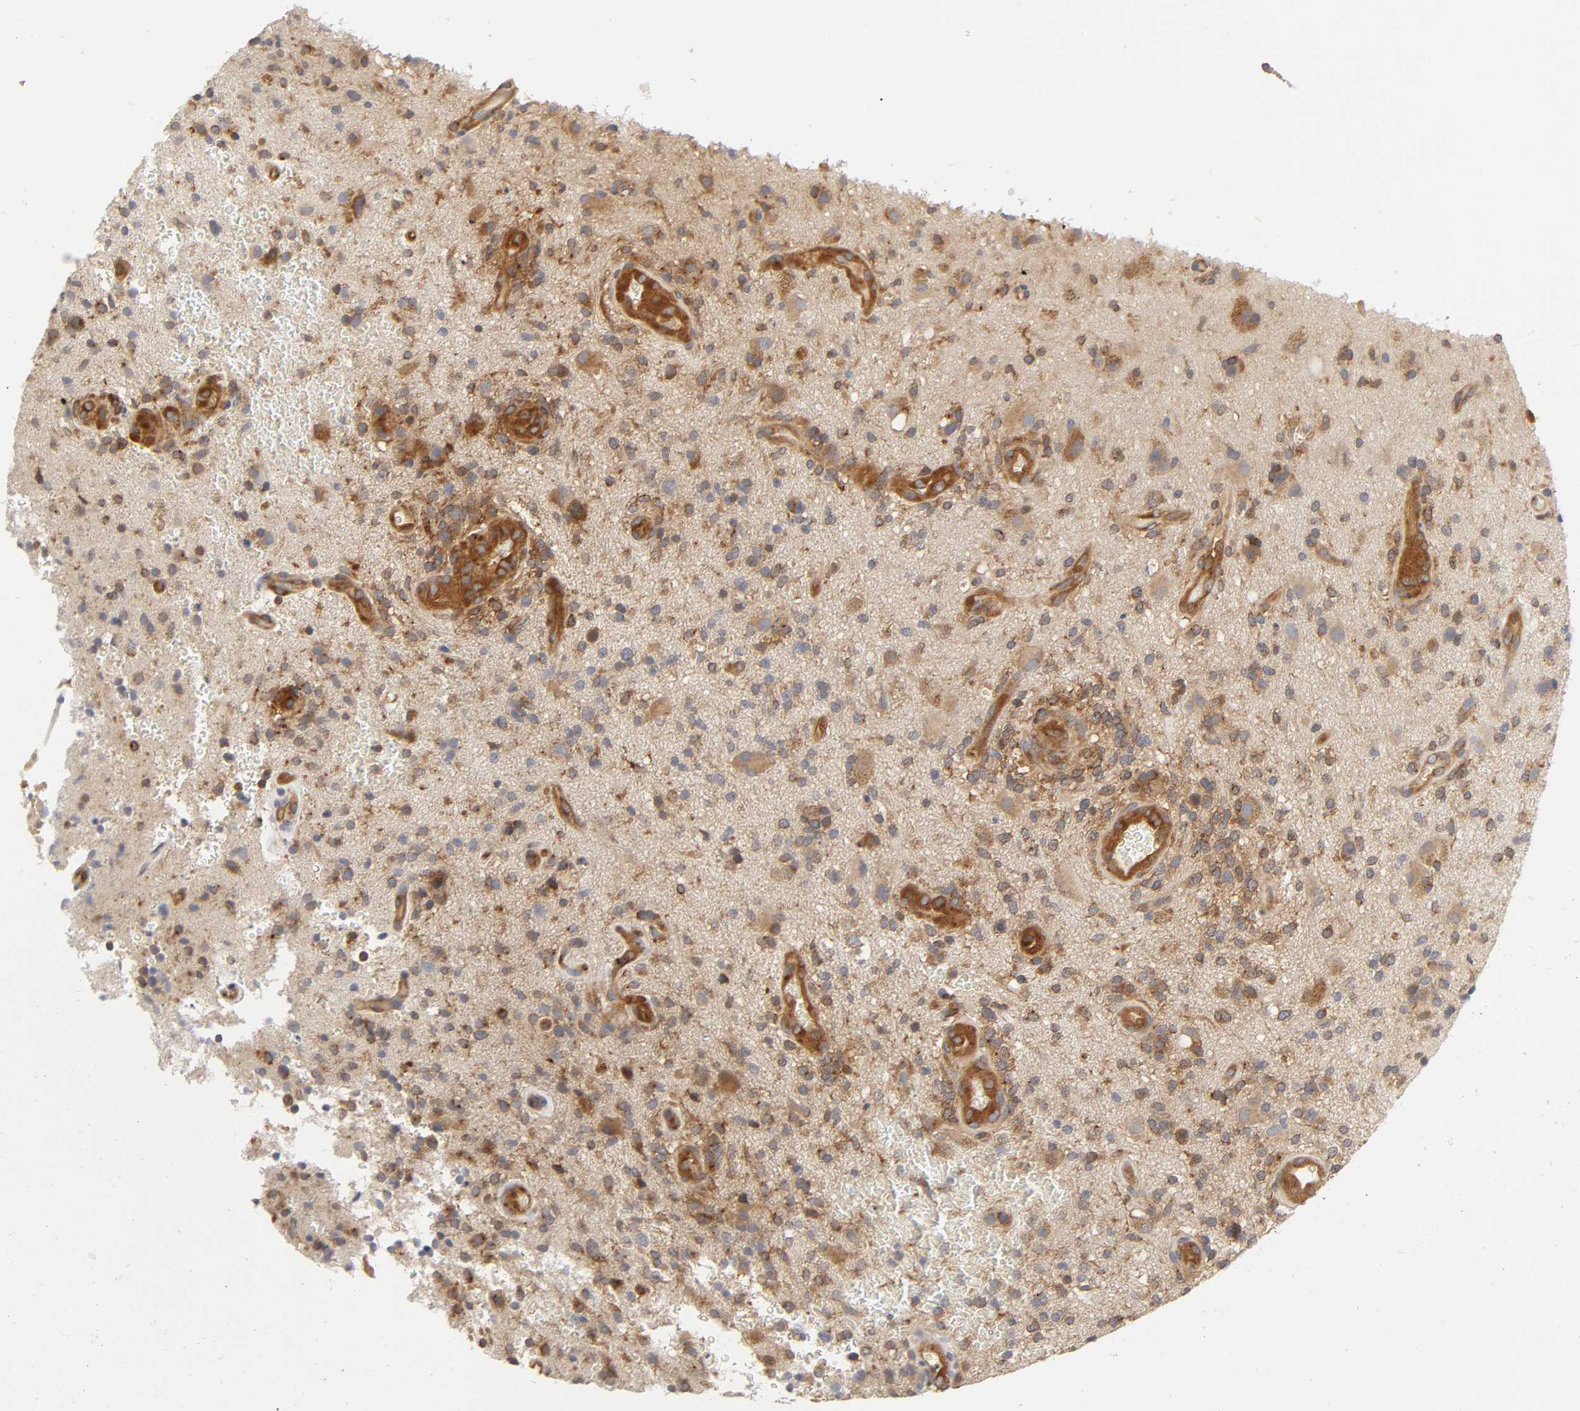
{"staining": {"intensity": "moderate", "quantity": "25%-75%", "location": "cytoplasmic/membranous"}, "tissue": "glioma", "cell_type": "Tumor cells", "image_type": "cancer", "snomed": [{"axis": "morphology", "description": "Normal tissue, NOS"}, {"axis": "morphology", "description": "Glioma, malignant, High grade"}, {"axis": "topography", "description": "Cerebral cortex"}], "caption": "Immunohistochemical staining of malignant glioma (high-grade) reveals medium levels of moderate cytoplasmic/membranous protein positivity in about 25%-75% of tumor cells.", "gene": "SCHIP1", "patient": {"sex": "male", "age": 75}}